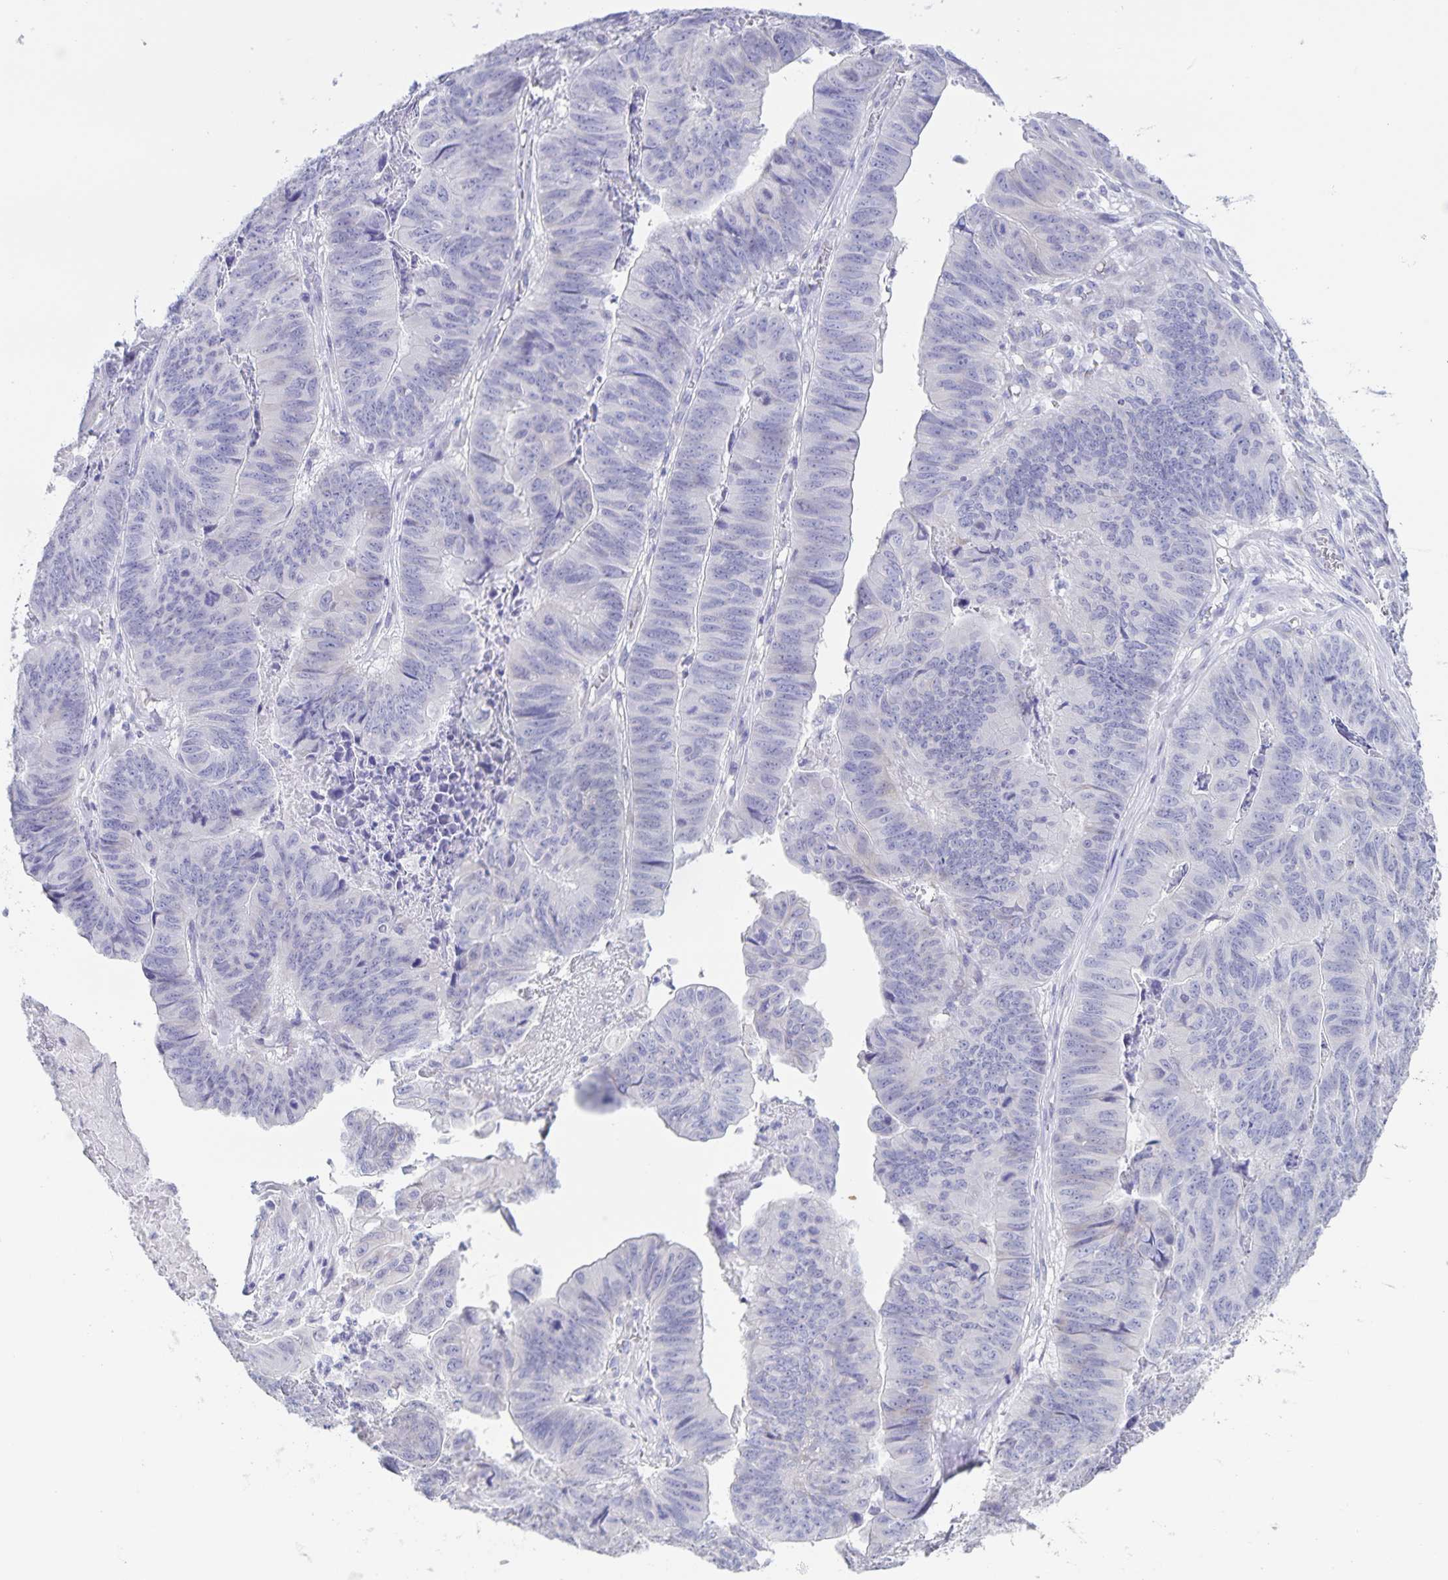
{"staining": {"intensity": "negative", "quantity": "none", "location": "none"}, "tissue": "stomach cancer", "cell_type": "Tumor cells", "image_type": "cancer", "snomed": [{"axis": "morphology", "description": "Adenocarcinoma, NOS"}, {"axis": "topography", "description": "Stomach, lower"}], "caption": "The micrograph shows no staining of tumor cells in stomach cancer (adenocarcinoma). (DAB immunohistochemistry, high magnification).", "gene": "AQP4", "patient": {"sex": "male", "age": 77}}